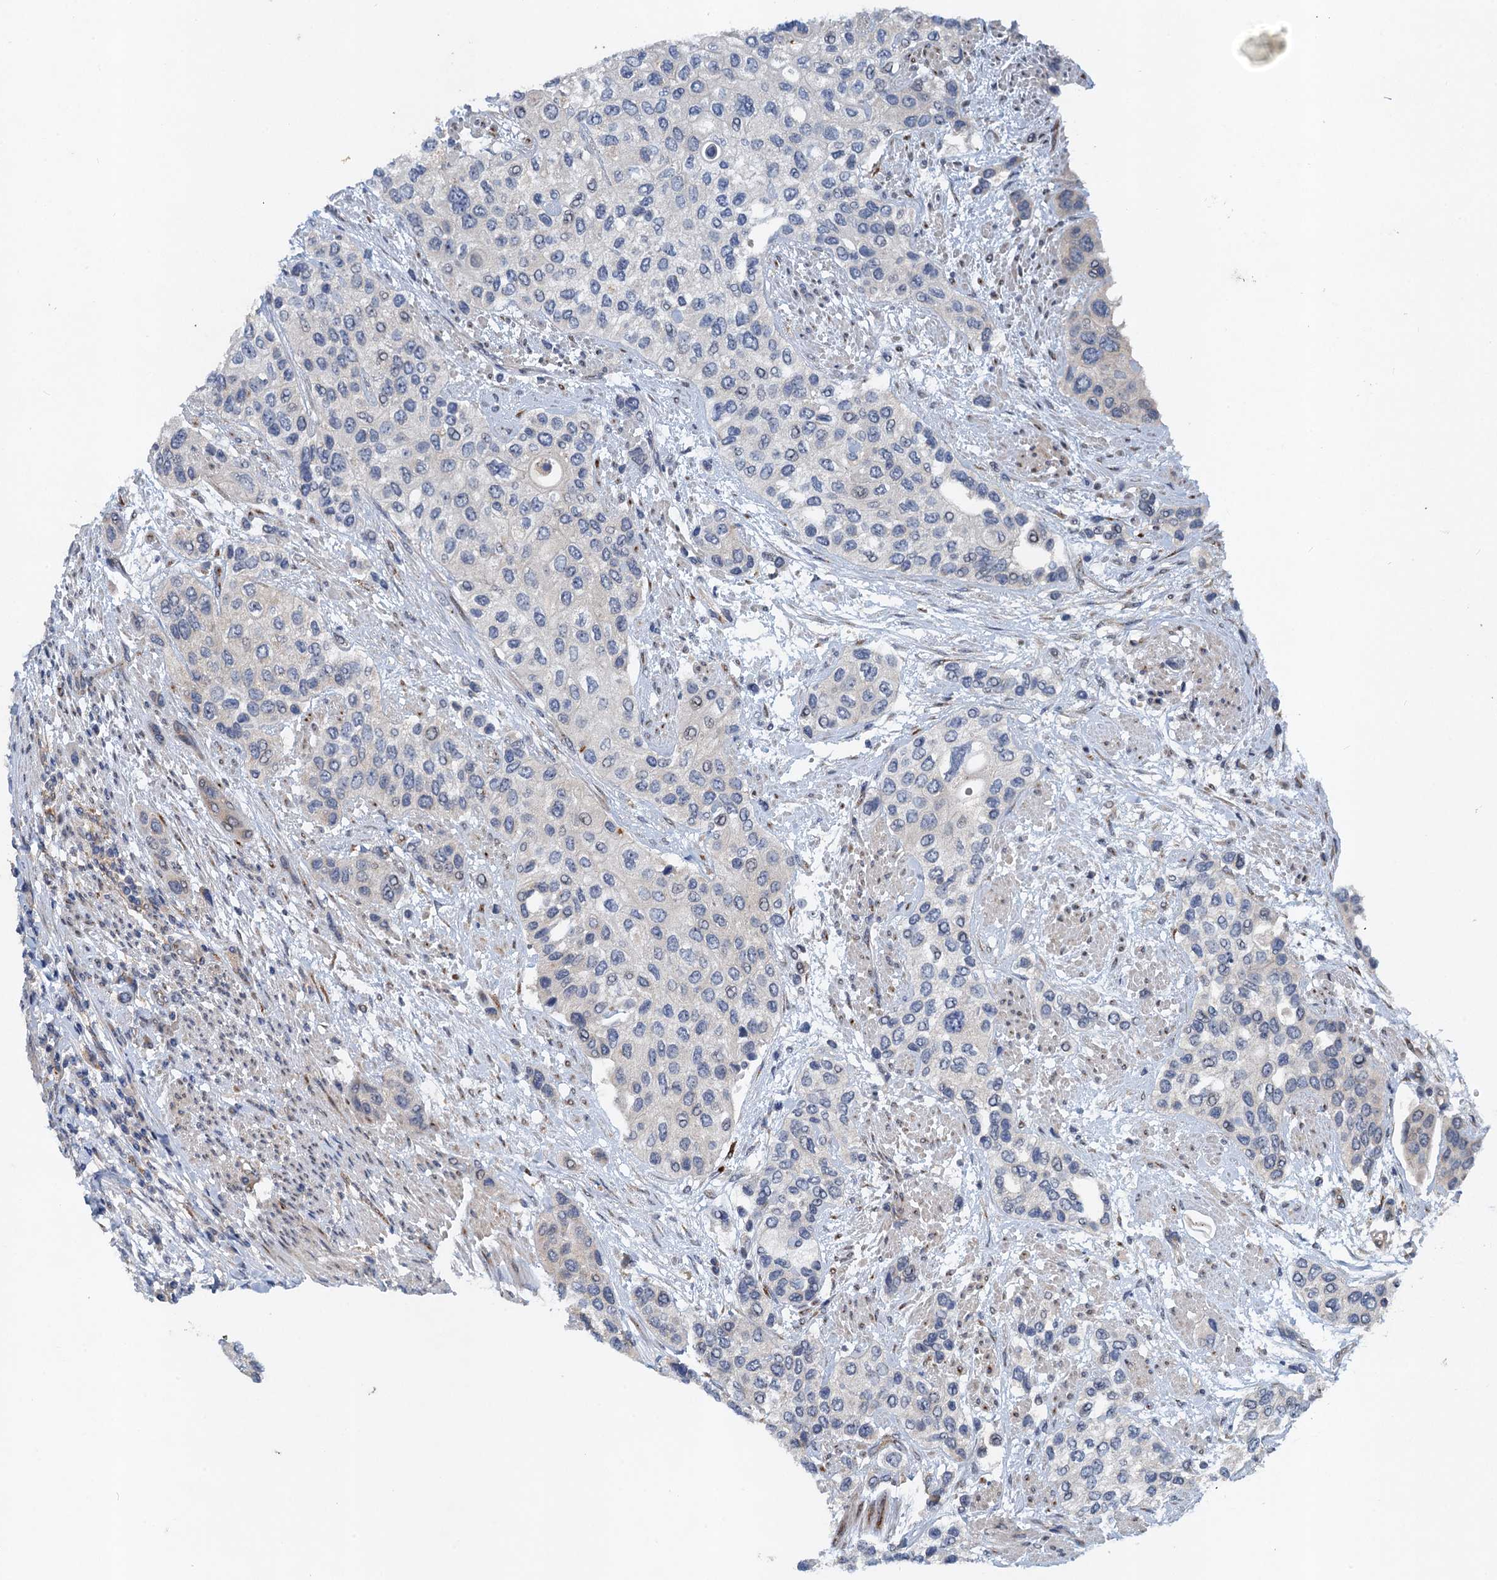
{"staining": {"intensity": "negative", "quantity": "none", "location": "none"}, "tissue": "urothelial cancer", "cell_type": "Tumor cells", "image_type": "cancer", "snomed": [{"axis": "morphology", "description": "Normal tissue, NOS"}, {"axis": "morphology", "description": "Urothelial carcinoma, High grade"}, {"axis": "topography", "description": "Vascular tissue"}, {"axis": "topography", "description": "Urinary bladder"}], "caption": "Tumor cells are negative for brown protein staining in urothelial carcinoma (high-grade).", "gene": "NBEA", "patient": {"sex": "female", "age": 56}}